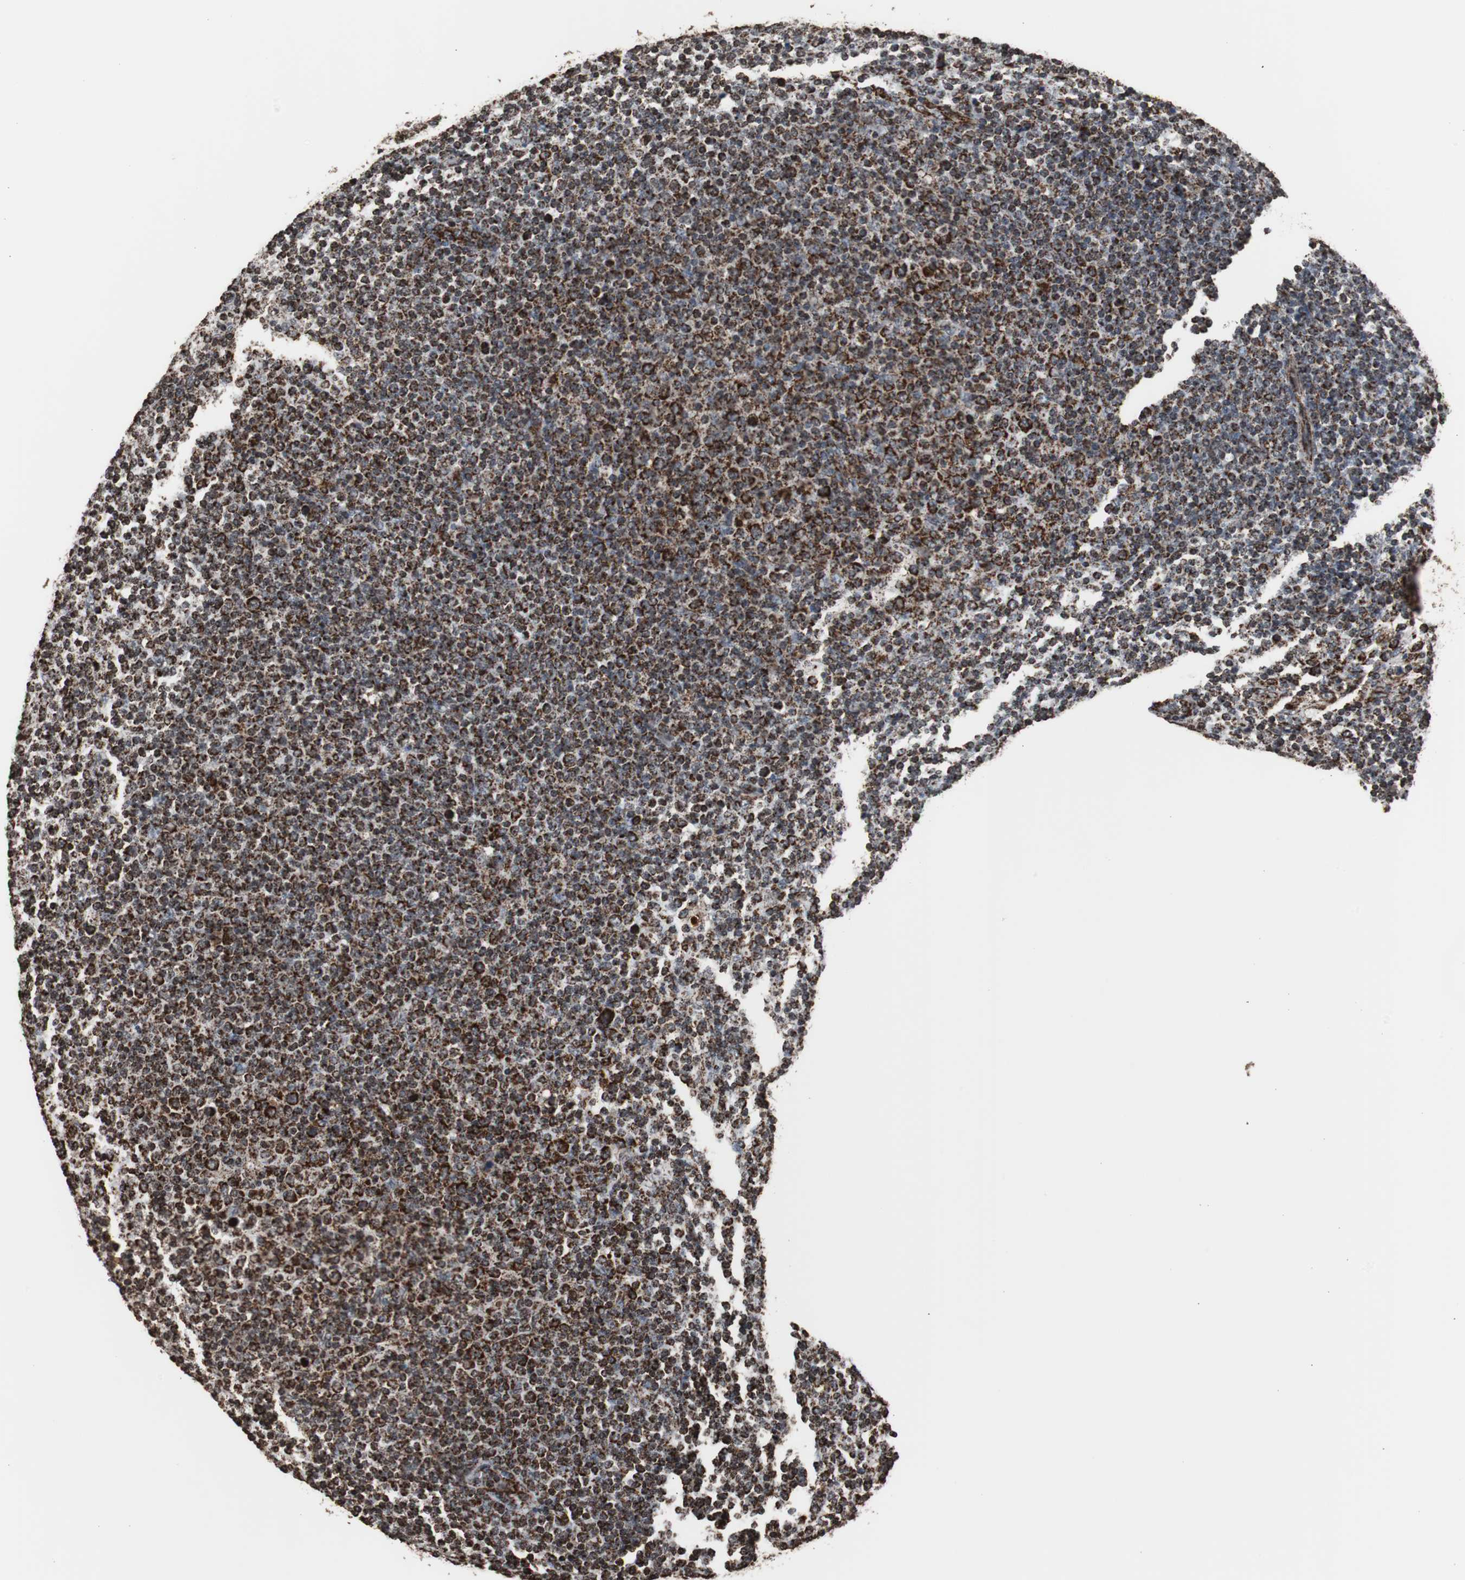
{"staining": {"intensity": "strong", "quantity": ">75%", "location": "cytoplasmic/membranous"}, "tissue": "lymphoma", "cell_type": "Tumor cells", "image_type": "cancer", "snomed": [{"axis": "morphology", "description": "Malignant lymphoma, non-Hodgkin's type, Low grade"}, {"axis": "topography", "description": "Lymph node"}], "caption": "This is a photomicrograph of immunohistochemistry (IHC) staining of lymphoma, which shows strong staining in the cytoplasmic/membranous of tumor cells.", "gene": "HSPA9", "patient": {"sex": "male", "age": 70}}